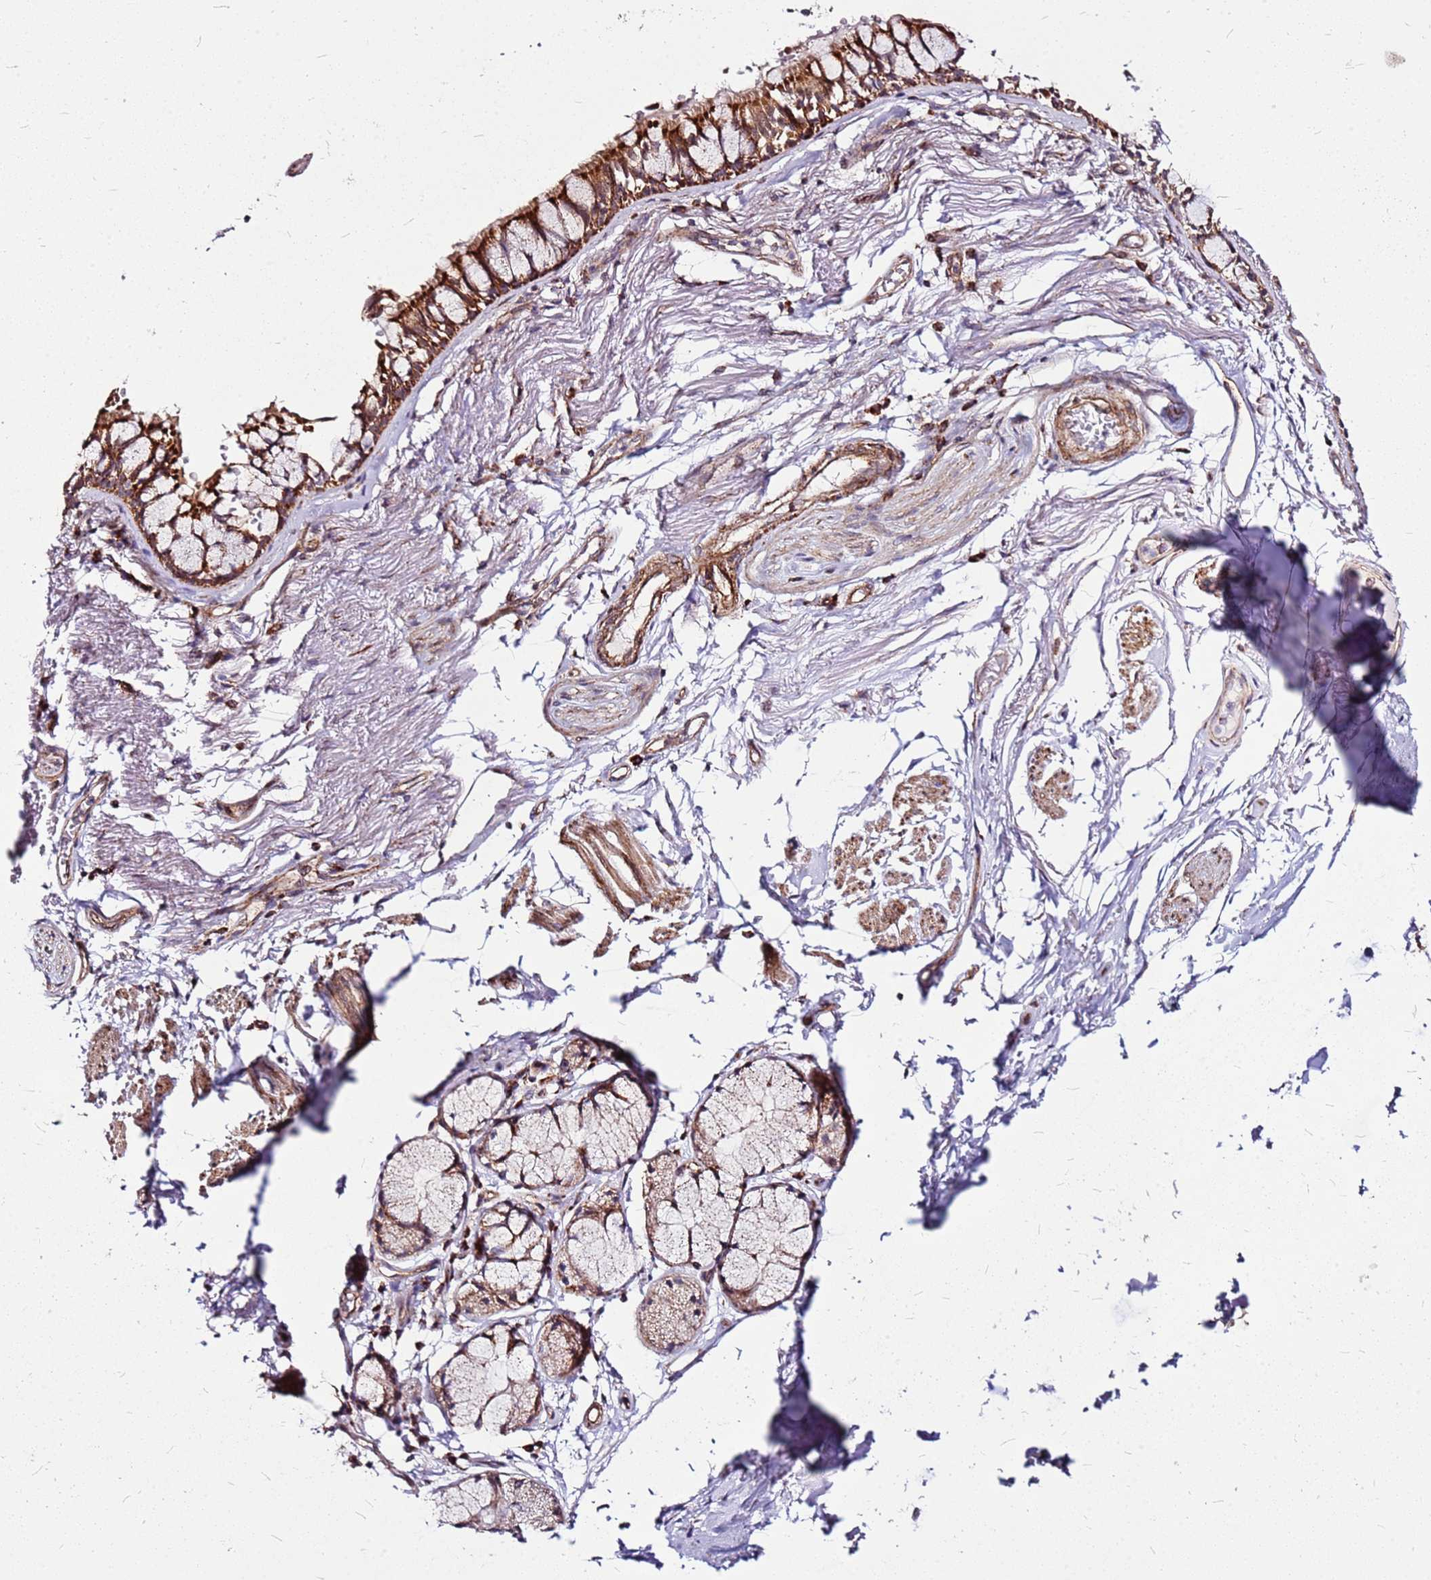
{"staining": {"intensity": "strong", "quantity": ">75%", "location": "cytoplasmic/membranous"}, "tissue": "bronchus", "cell_type": "Respiratory epithelial cells", "image_type": "normal", "snomed": [{"axis": "morphology", "description": "Normal tissue, NOS"}, {"axis": "topography", "description": "Bronchus"}], "caption": "A photomicrograph of human bronchus stained for a protein reveals strong cytoplasmic/membranous brown staining in respiratory epithelial cells. Using DAB (brown) and hematoxylin (blue) stains, captured at high magnification using brightfield microscopy.", "gene": "OR51T1", "patient": {"sex": "male", "age": 70}}